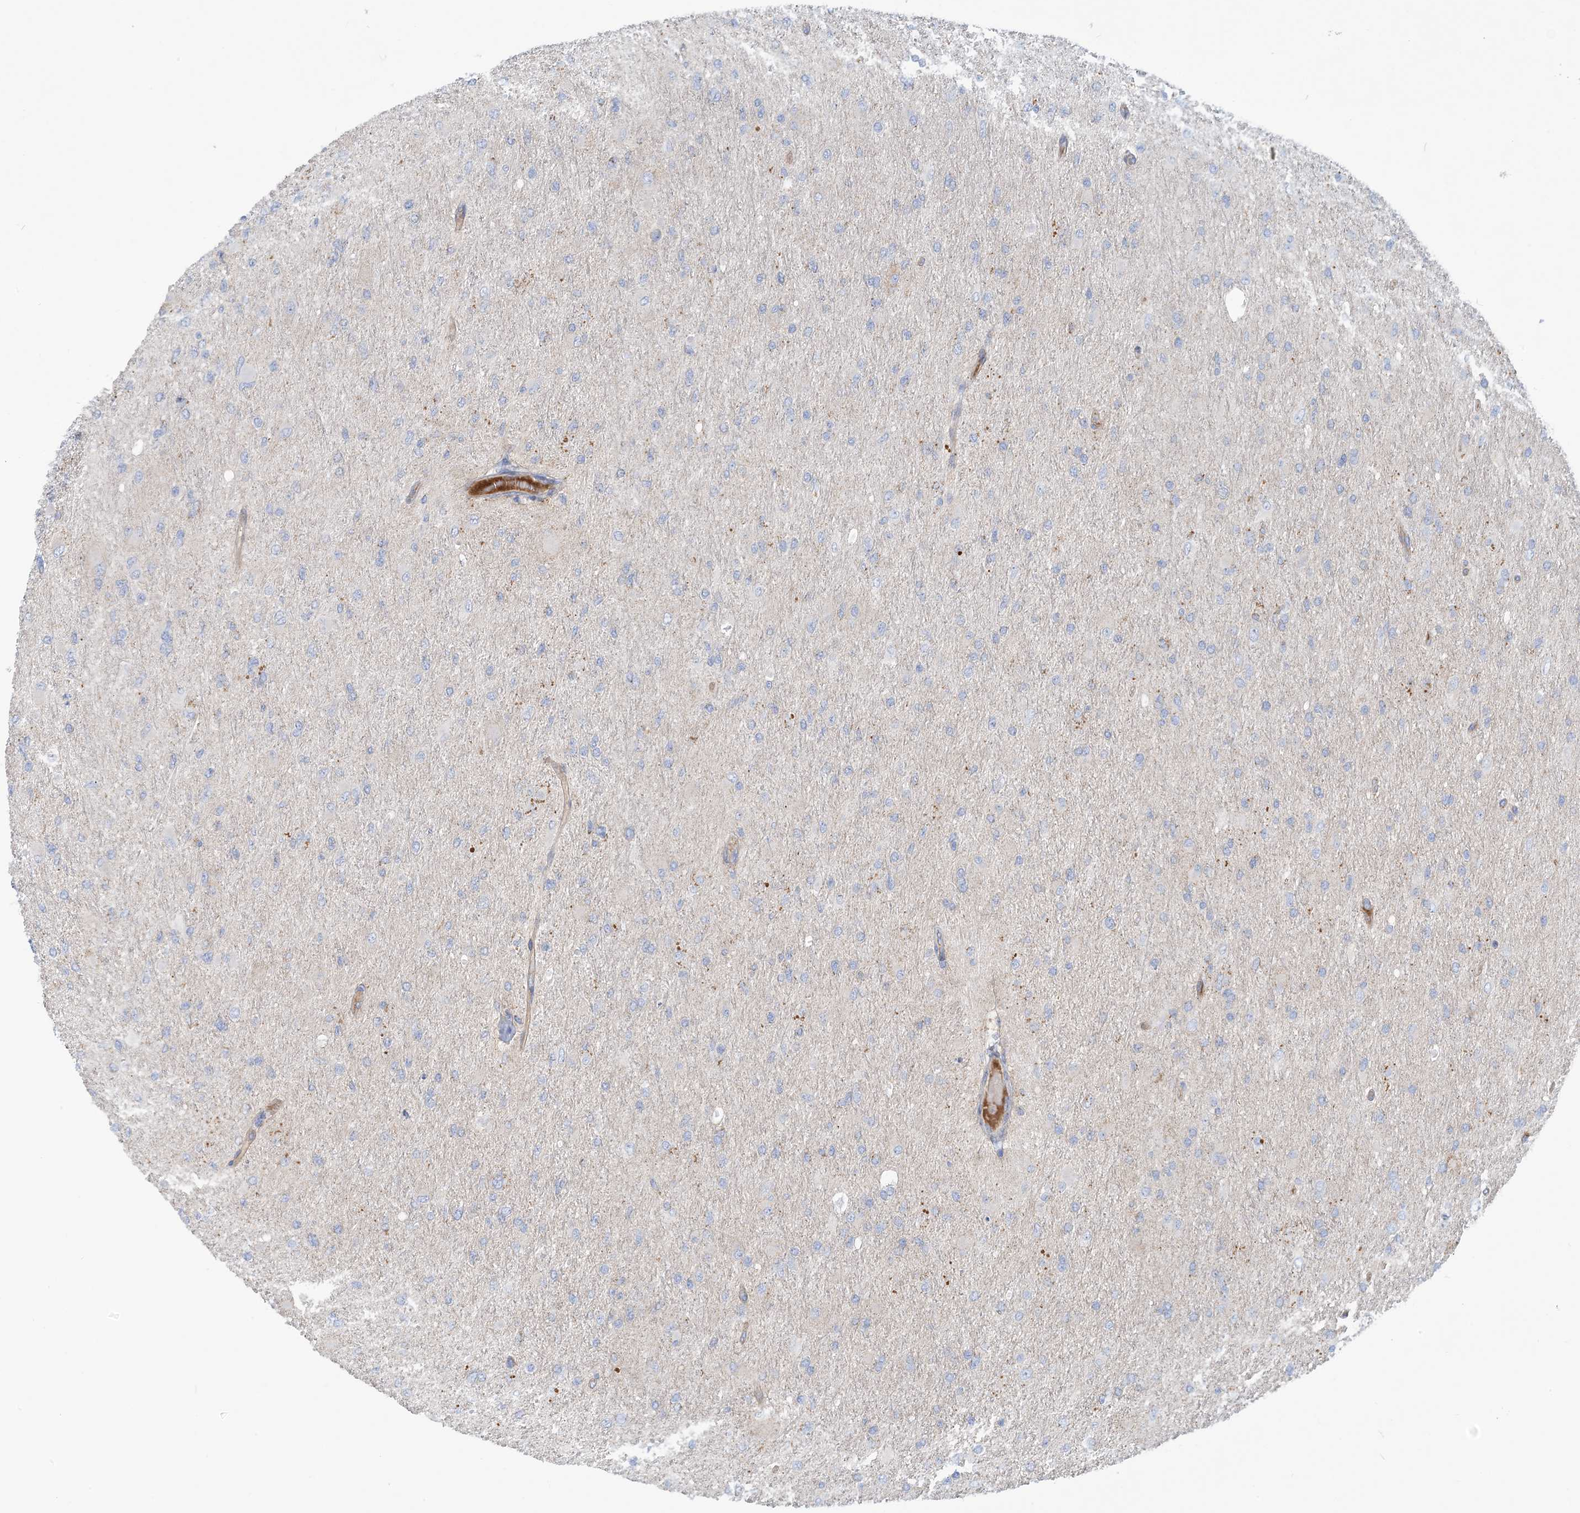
{"staining": {"intensity": "negative", "quantity": "none", "location": "none"}, "tissue": "glioma", "cell_type": "Tumor cells", "image_type": "cancer", "snomed": [{"axis": "morphology", "description": "Glioma, malignant, High grade"}, {"axis": "topography", "description": "Cerebral cortex"}], "caption": "Glioma stained for a protein using immunohistochemistry (IHC) demonstrates no positivity tumor cells.", "gene": "PHOSPHO2", "patient": {"sex": "female", "age": 36}}